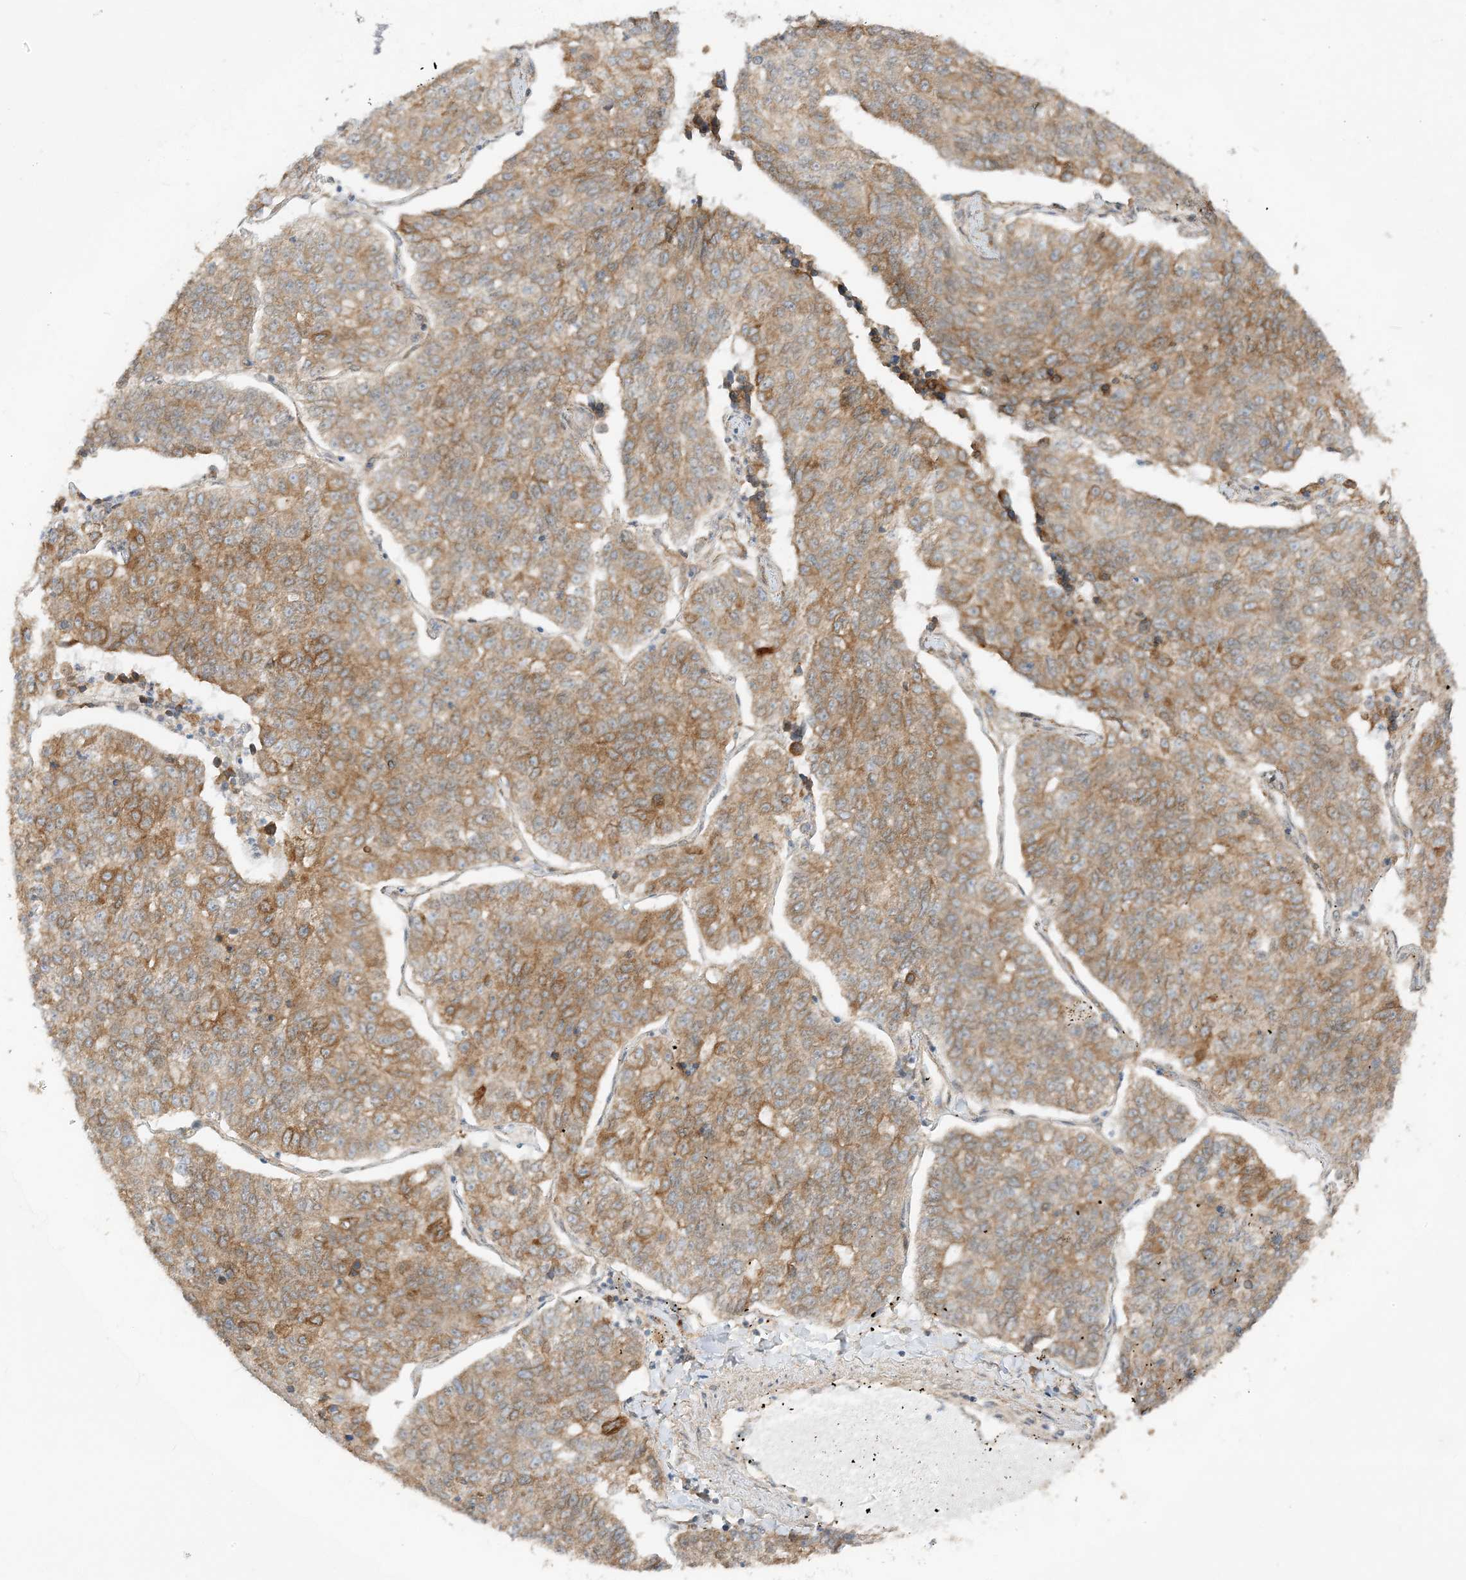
{"staining": {"intensity": "moderate", "quantity": ">75%", "location": "cytoplasmic/membranous"}, "tissue": "lung cancer", "cell_type": "Tumor cells", "image_type": "cancer", "snomed": [{"axis": "morphology", "description": "Adenocarcinoma, NOS"}, {"axis": "topography", "description": "Lung"}], "caption": "Brown immunohistochemical staining in human lung adenocarcinoma demonstrates moderate cytoplasmic/membranous staining in about >75% of tumor cells.", "gene": "SCARF2", "patient": {"sex": "male", "age": 49}}